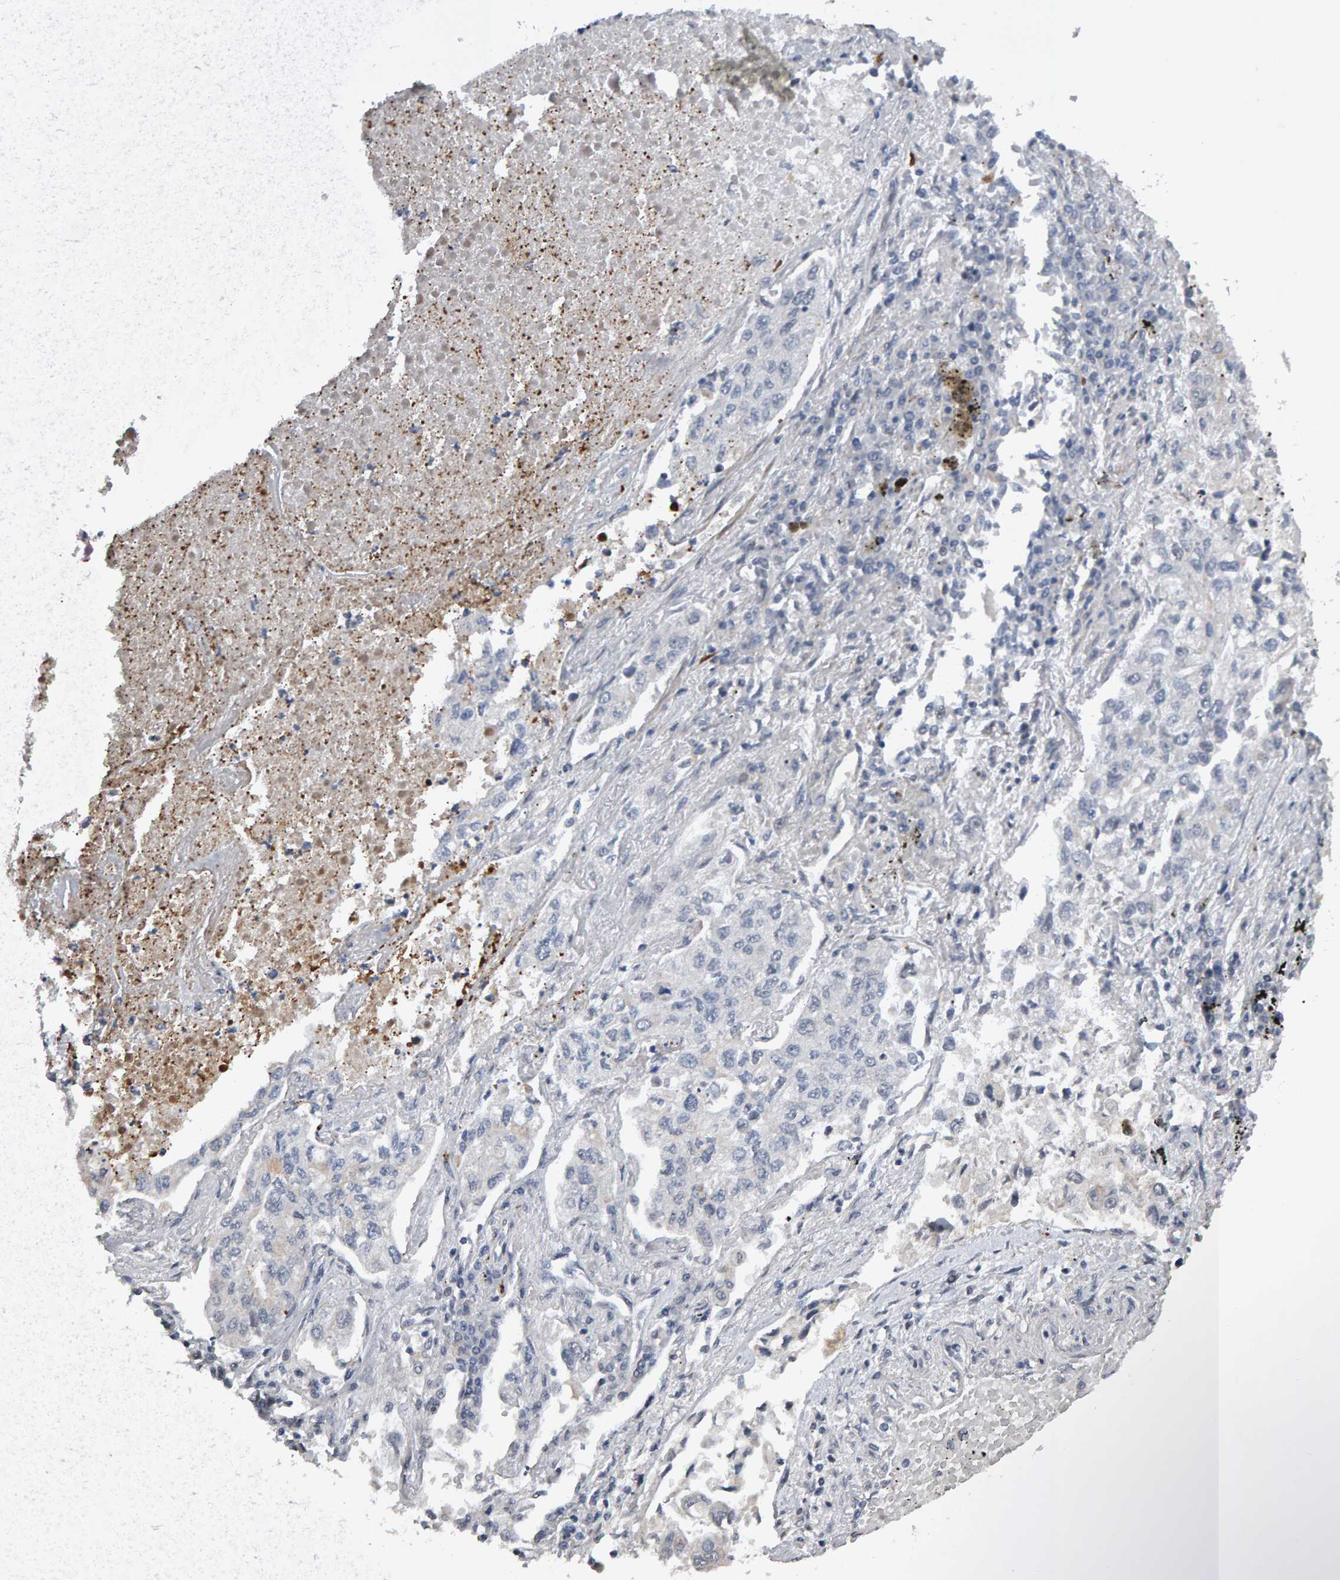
{"staining": {"intensity": "negative", "quantity": "none", "location": "none"}, "tissue": "lung cancer", "cell_type": "Tumor cells", "image_type": "cancer", "snomed": [{"axis": "morphology", "description": "Inflammation, NOS"}, {"axis": "morphology", "description": "Adenocarcinoma, NOS"}, {"axis": "topography", "description": "Lung"}], "caption": "A histopathology image of human adenocarcinoma (lung) is negative for staining in tumor cells.", "gene": "IPO8", "patient": {"sex": "male", "age": 63}}